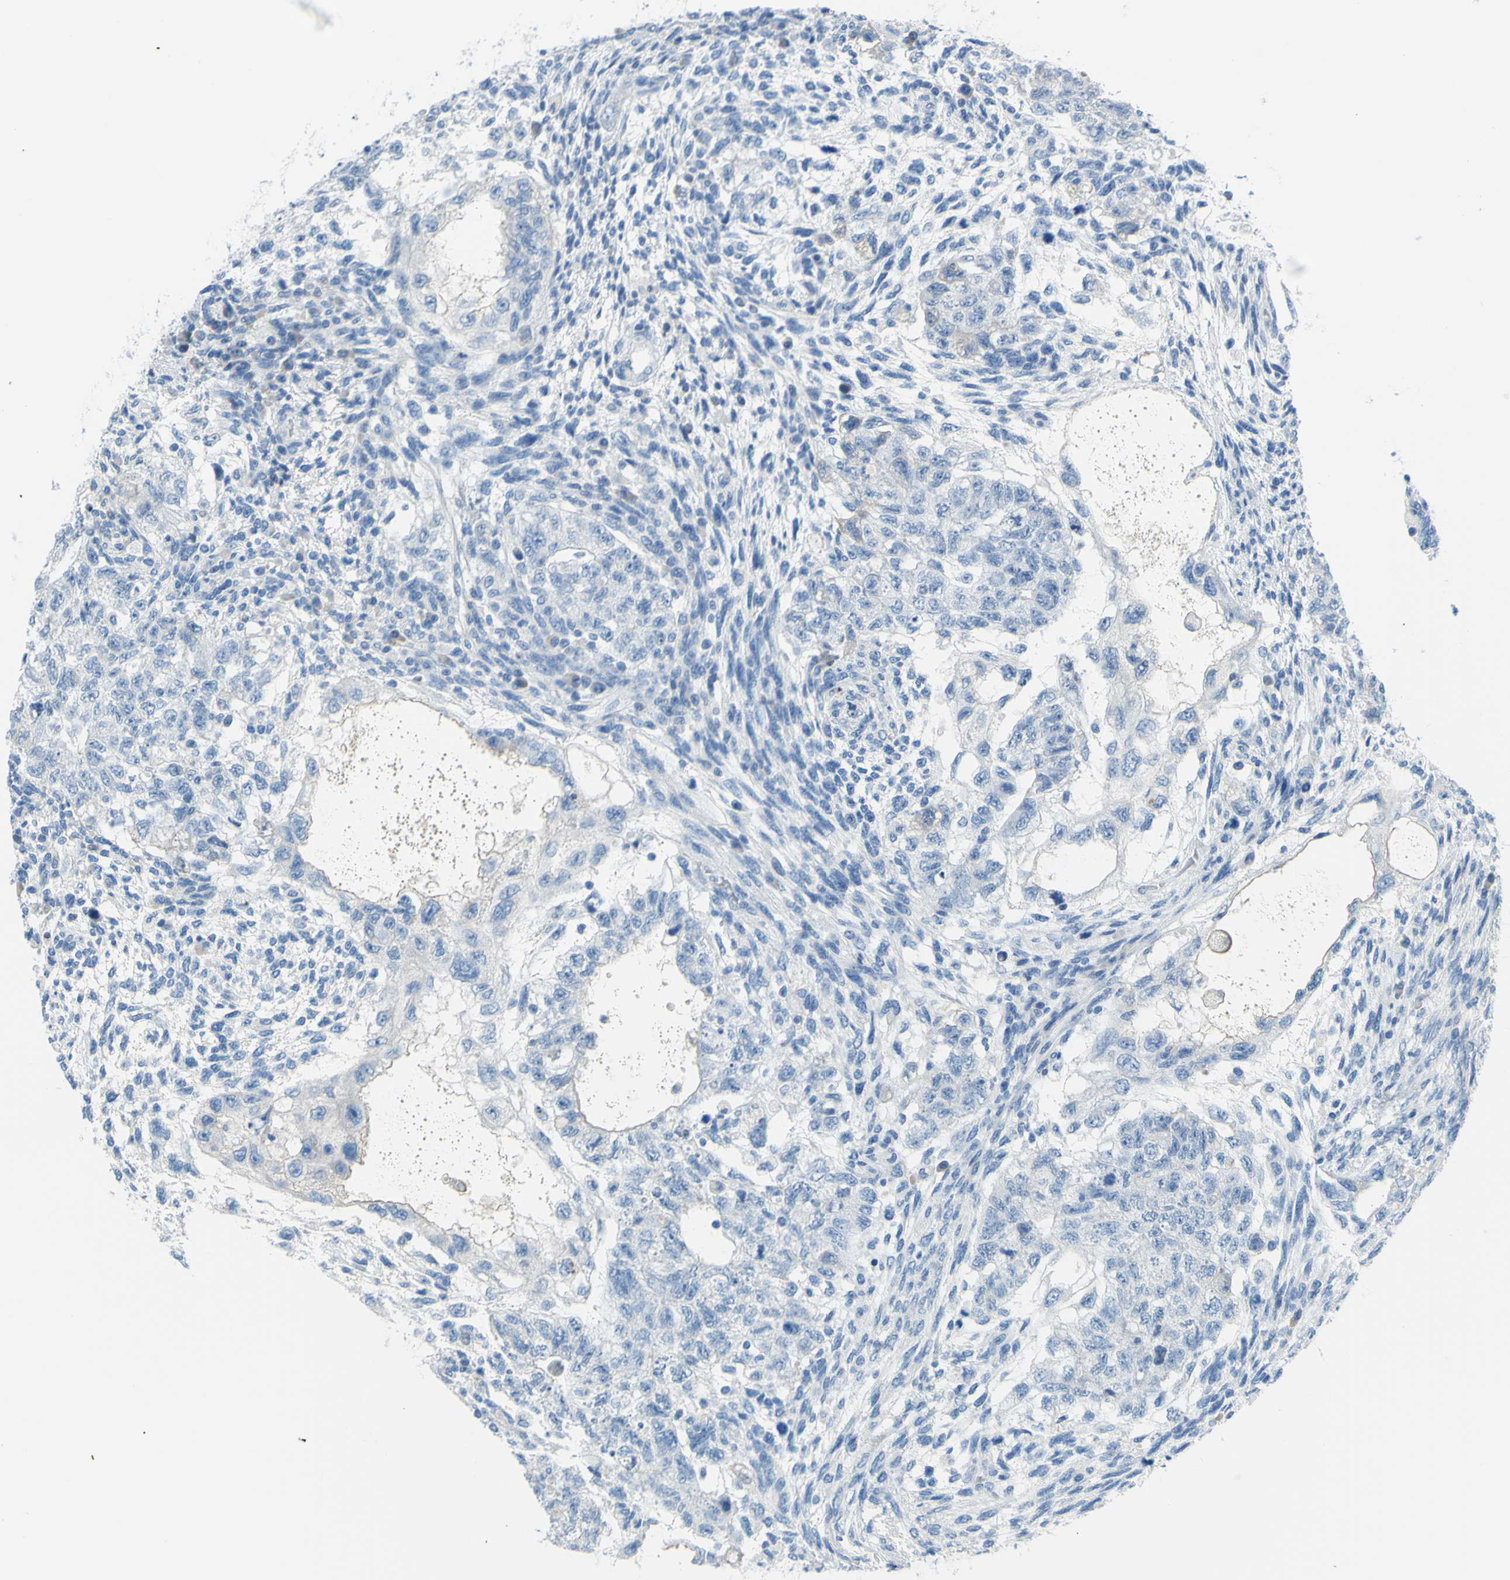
{"staining": {"intensity": "negative", "quantity": "none", "location": "none"}, "tissue": "testis cancer", "cell_type": "Tumor cells", "image_type": "cancer", "snomed": [{"axis": "morphology", "description": "Normal tissue, NOS"}, {"axis": "morphology", "description": "Carcinoma, Embryonal, NOS"}, {"axis": "topography", "description": "Testis"}], "caption": "DAB (3,3'-diaminobenzidine) immunohistochemical staining of testis embryonal carcinoma displays no significant expression in tumor cells.", "gene": "SLC1A2", "patient": {"sex": "male", "age": 36}}